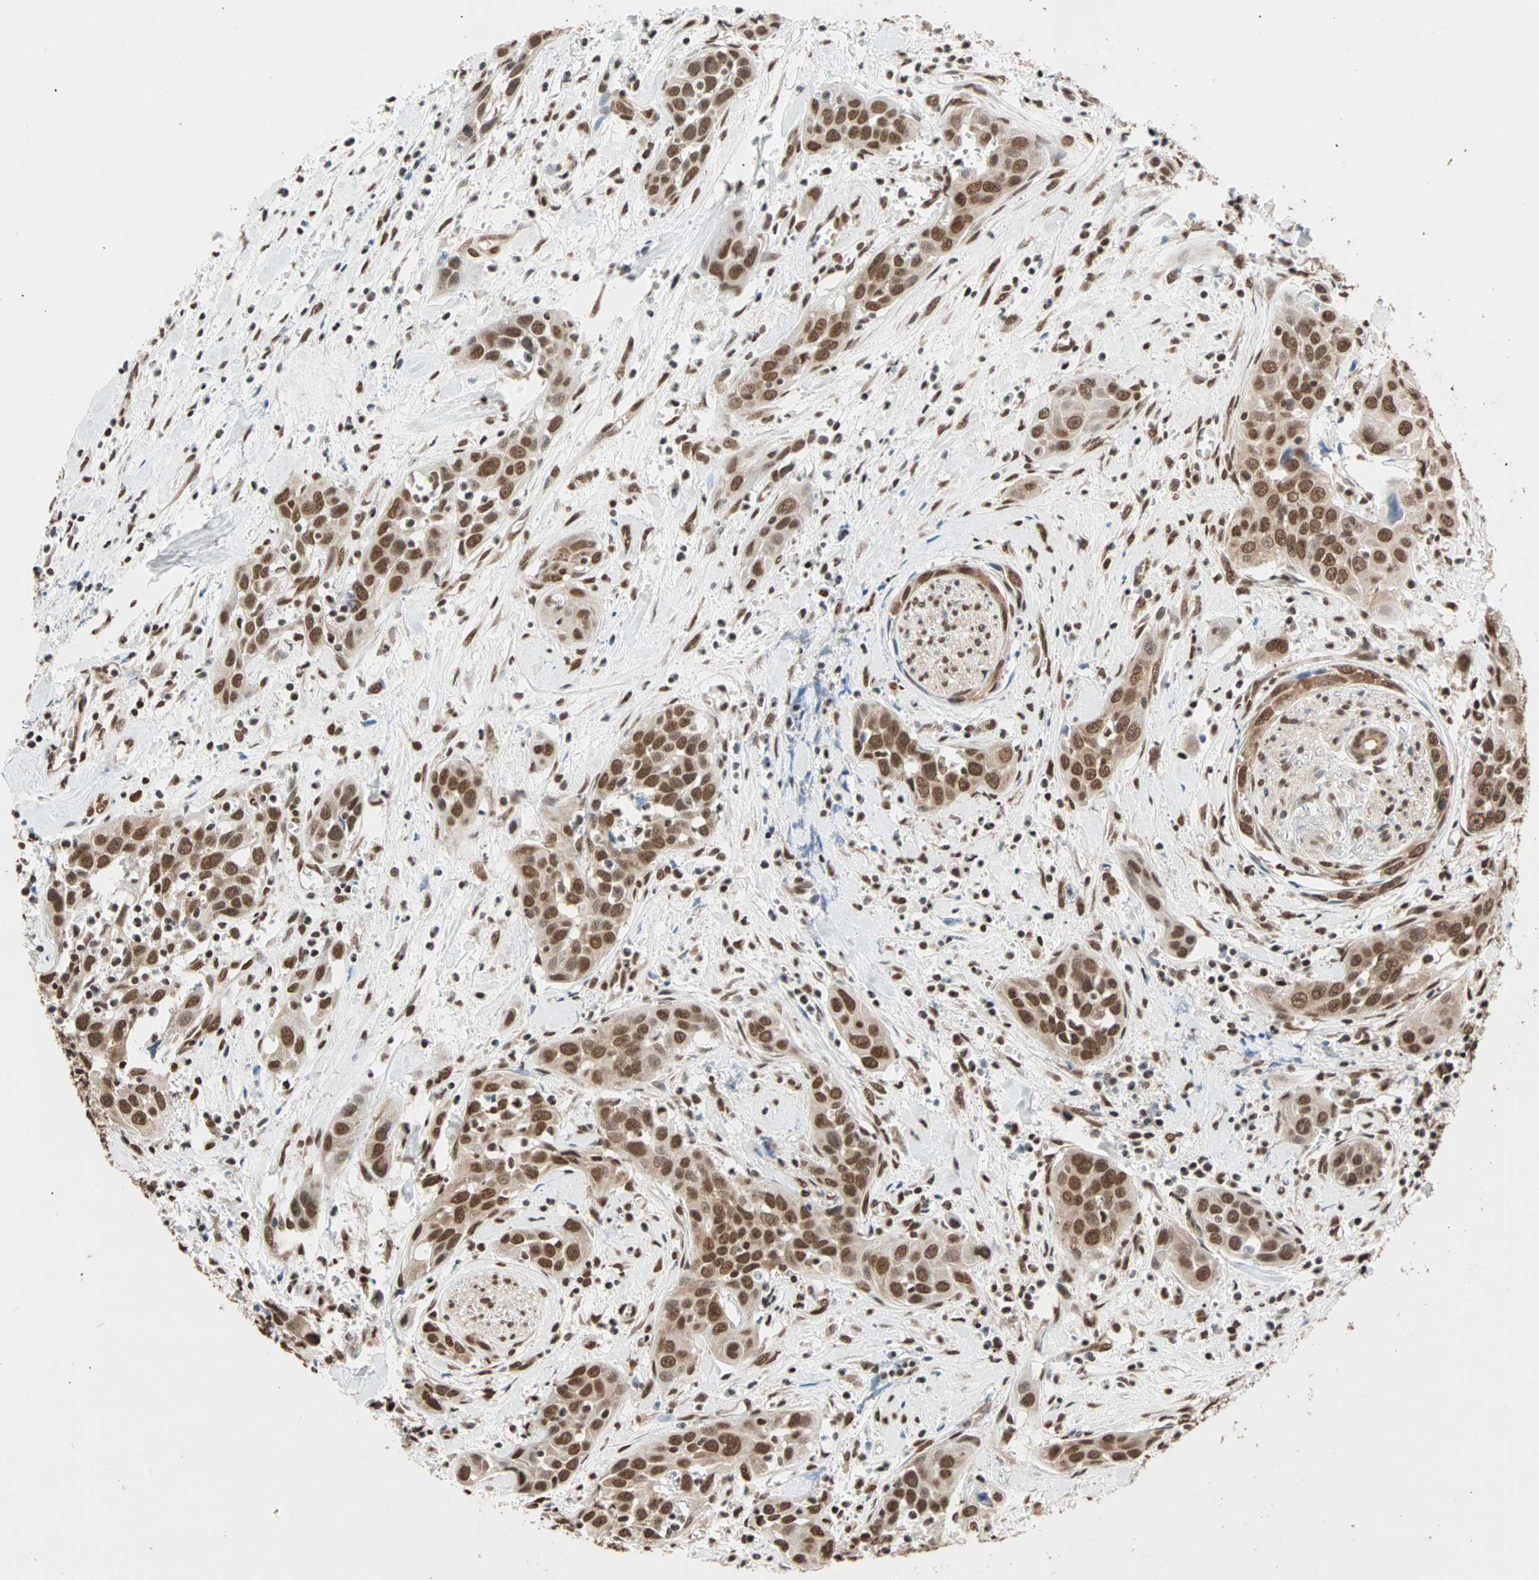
{"staining": {"intensity": "strong", "quantity": ">75%", "location": "nuclear"}, "tissue": "head and neck cancer", "cell_type": "Tumor cells", "image_type": "cancer", "snomed": [{"axis": "morphology", "description": "Squamous cell carcinoma, NOS"}, {"axis": "topography", "description": "Oral tissue"}, {"axis": "topography", "description": "Head-Neck"}], "caption": "A high amount of strong nuclear expression is identified in about >75% of tumor cells in head and neck squamous cell carcinoma tissue.", "gene": "DAZAP1", "patient": {"sex": "female", "age": 50}}